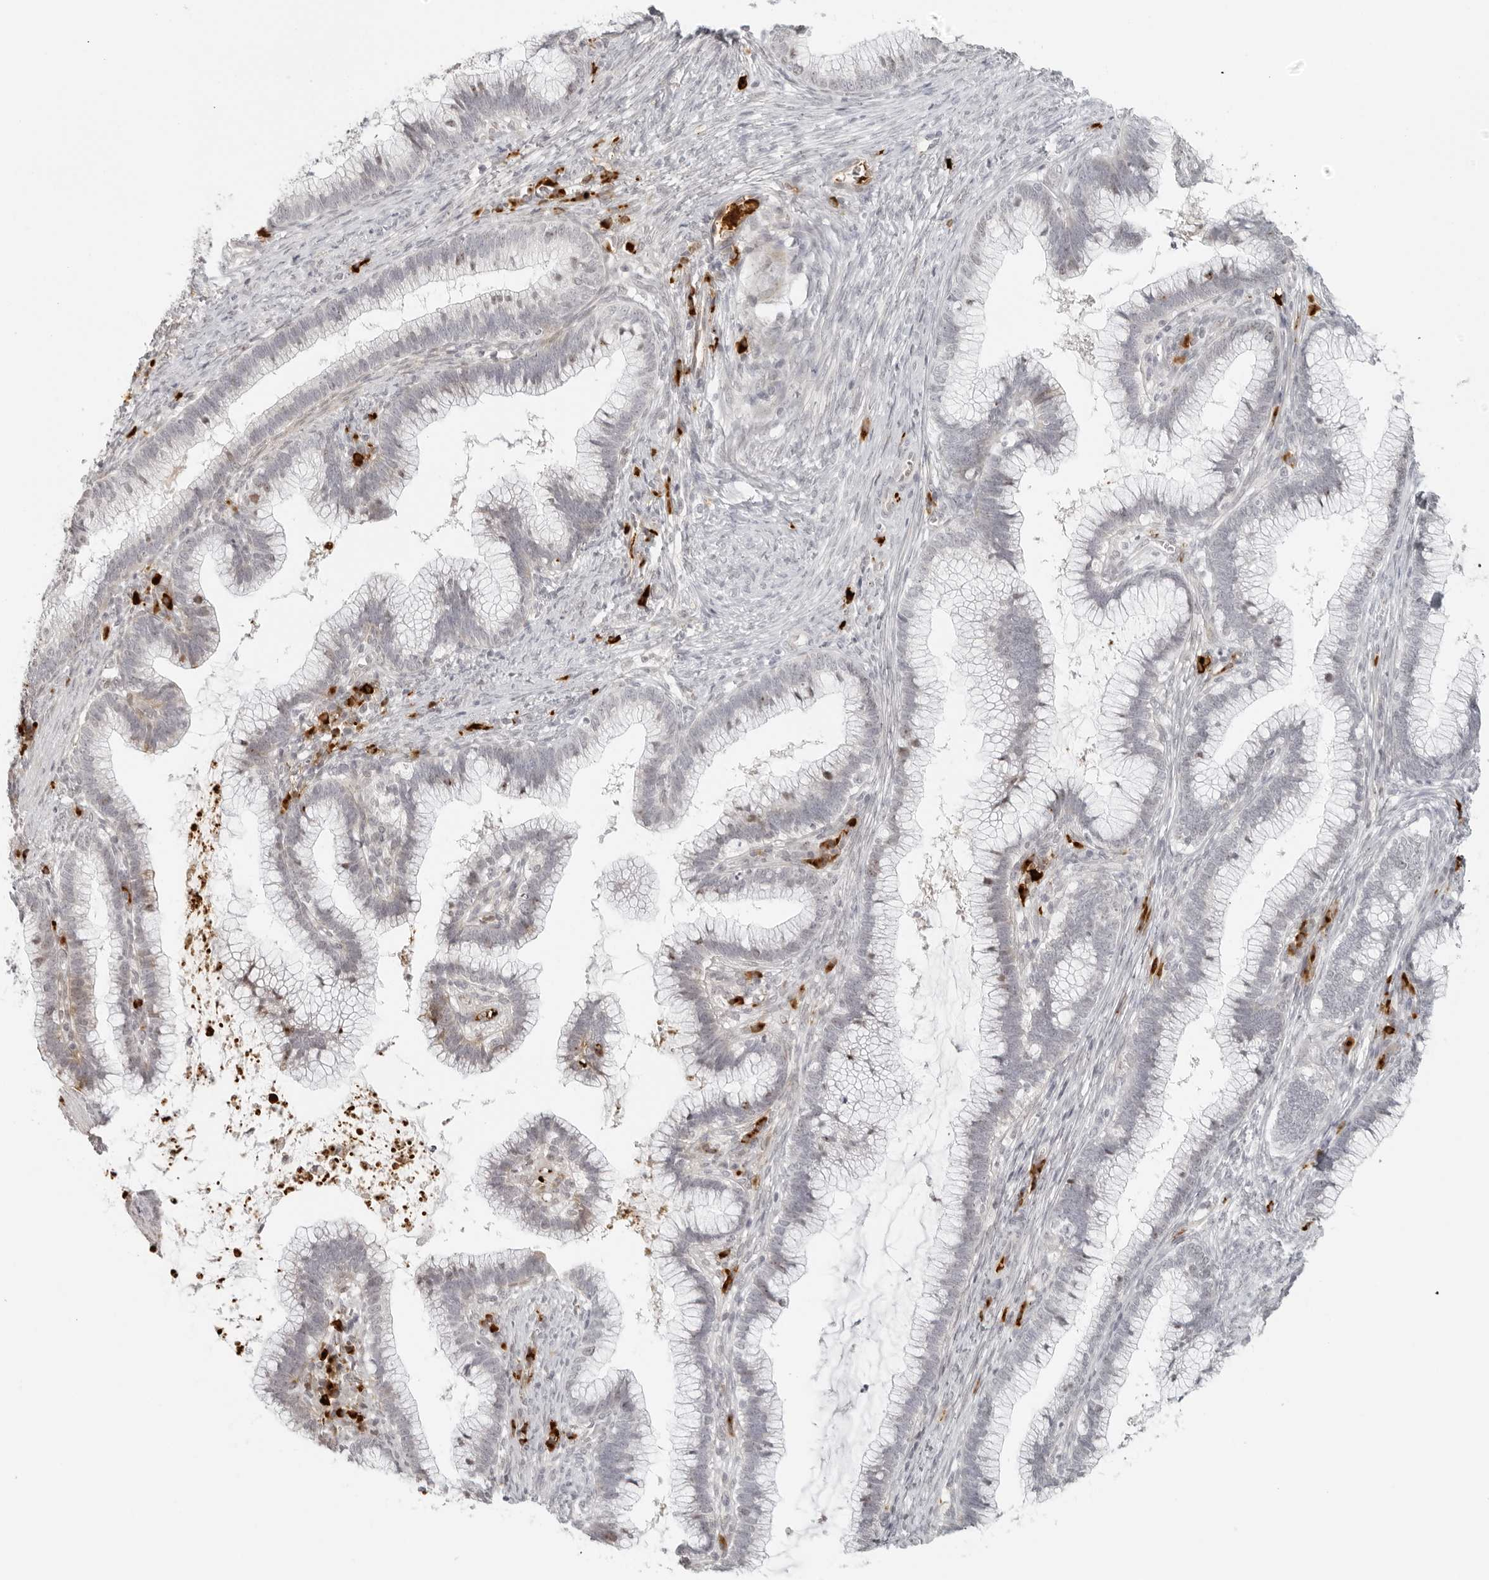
{"staining": {"intensity": "negative", "quantity": "none", "location": "none"}, "tissue": "cervical cancer", "cell_type": "Tumor cells", "image_type": "cancer", "snomed": [{"axis": "morphology", "description": "Adenocarcinoma, NOS"}, {"axis": "topography", "description": "Cervix"}], "caption": "Cervical cancer (adenocarcinoma) was stained to show a protein in brown. There is no significant staining in tumor cells. Nuclei are stained in blue.", "gene": "ZNF678", "patient": {"sex": "female", "age": 36}}